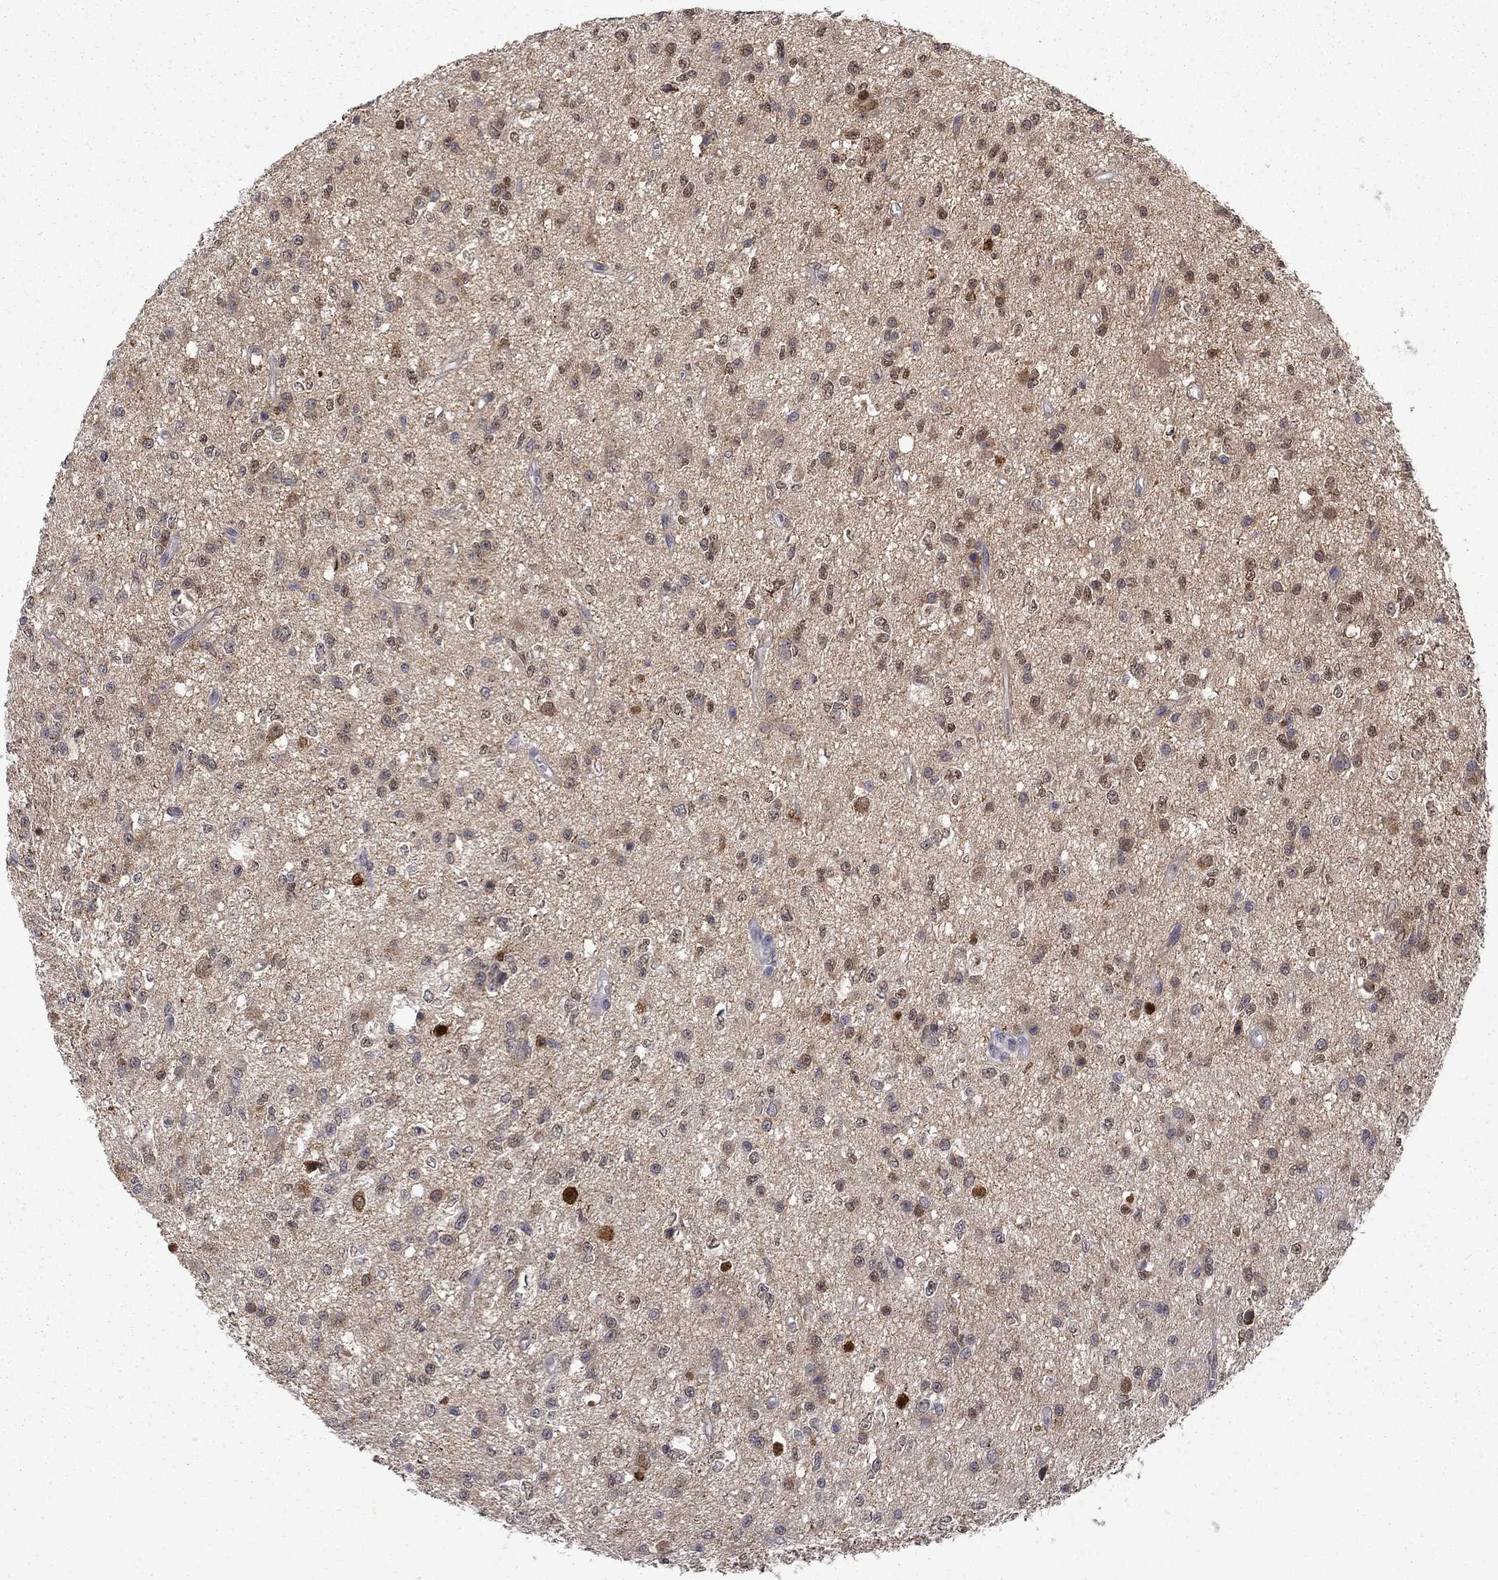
{"staining": {"intensity": "moderate", "quantity": "25%-75%", "location": "cytoplasmic/membranous,nuclear"}, "tissue": "glioma", "cell_type": "Tumor cells", "image_type": "cancer", "snomed": [{"axis": "morphology", "description": "Glioma, malignant, Low grade"}, {"axis": "topography", "description": "Brain"}], "caption": "A photomicrograph of malignant glioma (low-grade) stained for a protein exhibits moderate cytoplasmic/membranous and nuclear brown staining in tumor cells.", "gene": "PCBP3", "patient": {"sex": "female", "age": 45}}